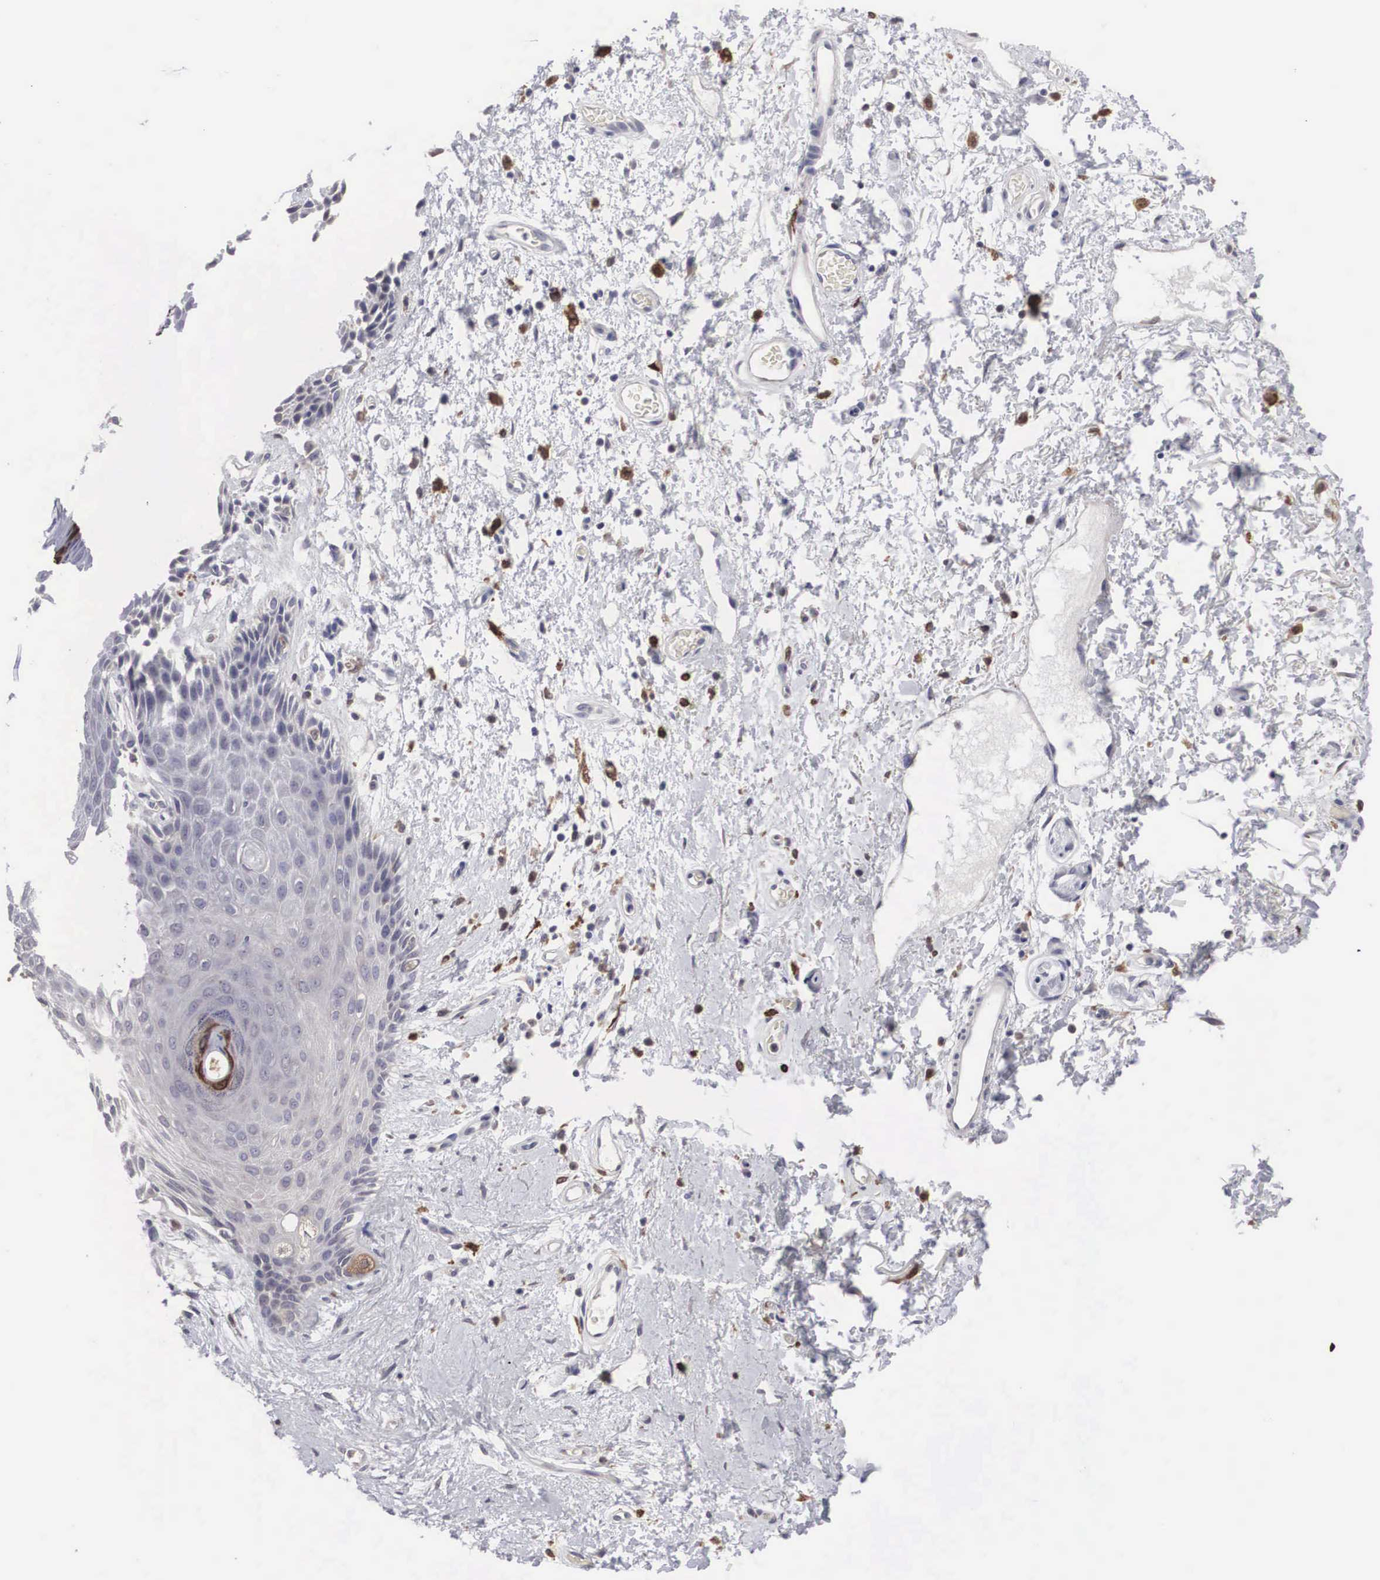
{"staining": {"intensity": "weak", "quantity": "<25%", "location": "cytoplasmic/membranous,nuclear"}, "tissue": "skin", "cell_type": "Epidermal cells", "image_type": "normal", "snomed": [{"axis": "morphology", "description": "Normal tissue, NOS"}, {"axis": "topography", "description": "Anal"}, {"axis": "topography", "description": "Peripheral nerve tissue"}], "caption": "A high-resolution photomicrograph shows immunohistochemistry (IHC) staining of benign skin, which displays no significant staining in epidermal cells.", "gene": "HMOX1", "patient": {"sex": "female", "age": 46}}